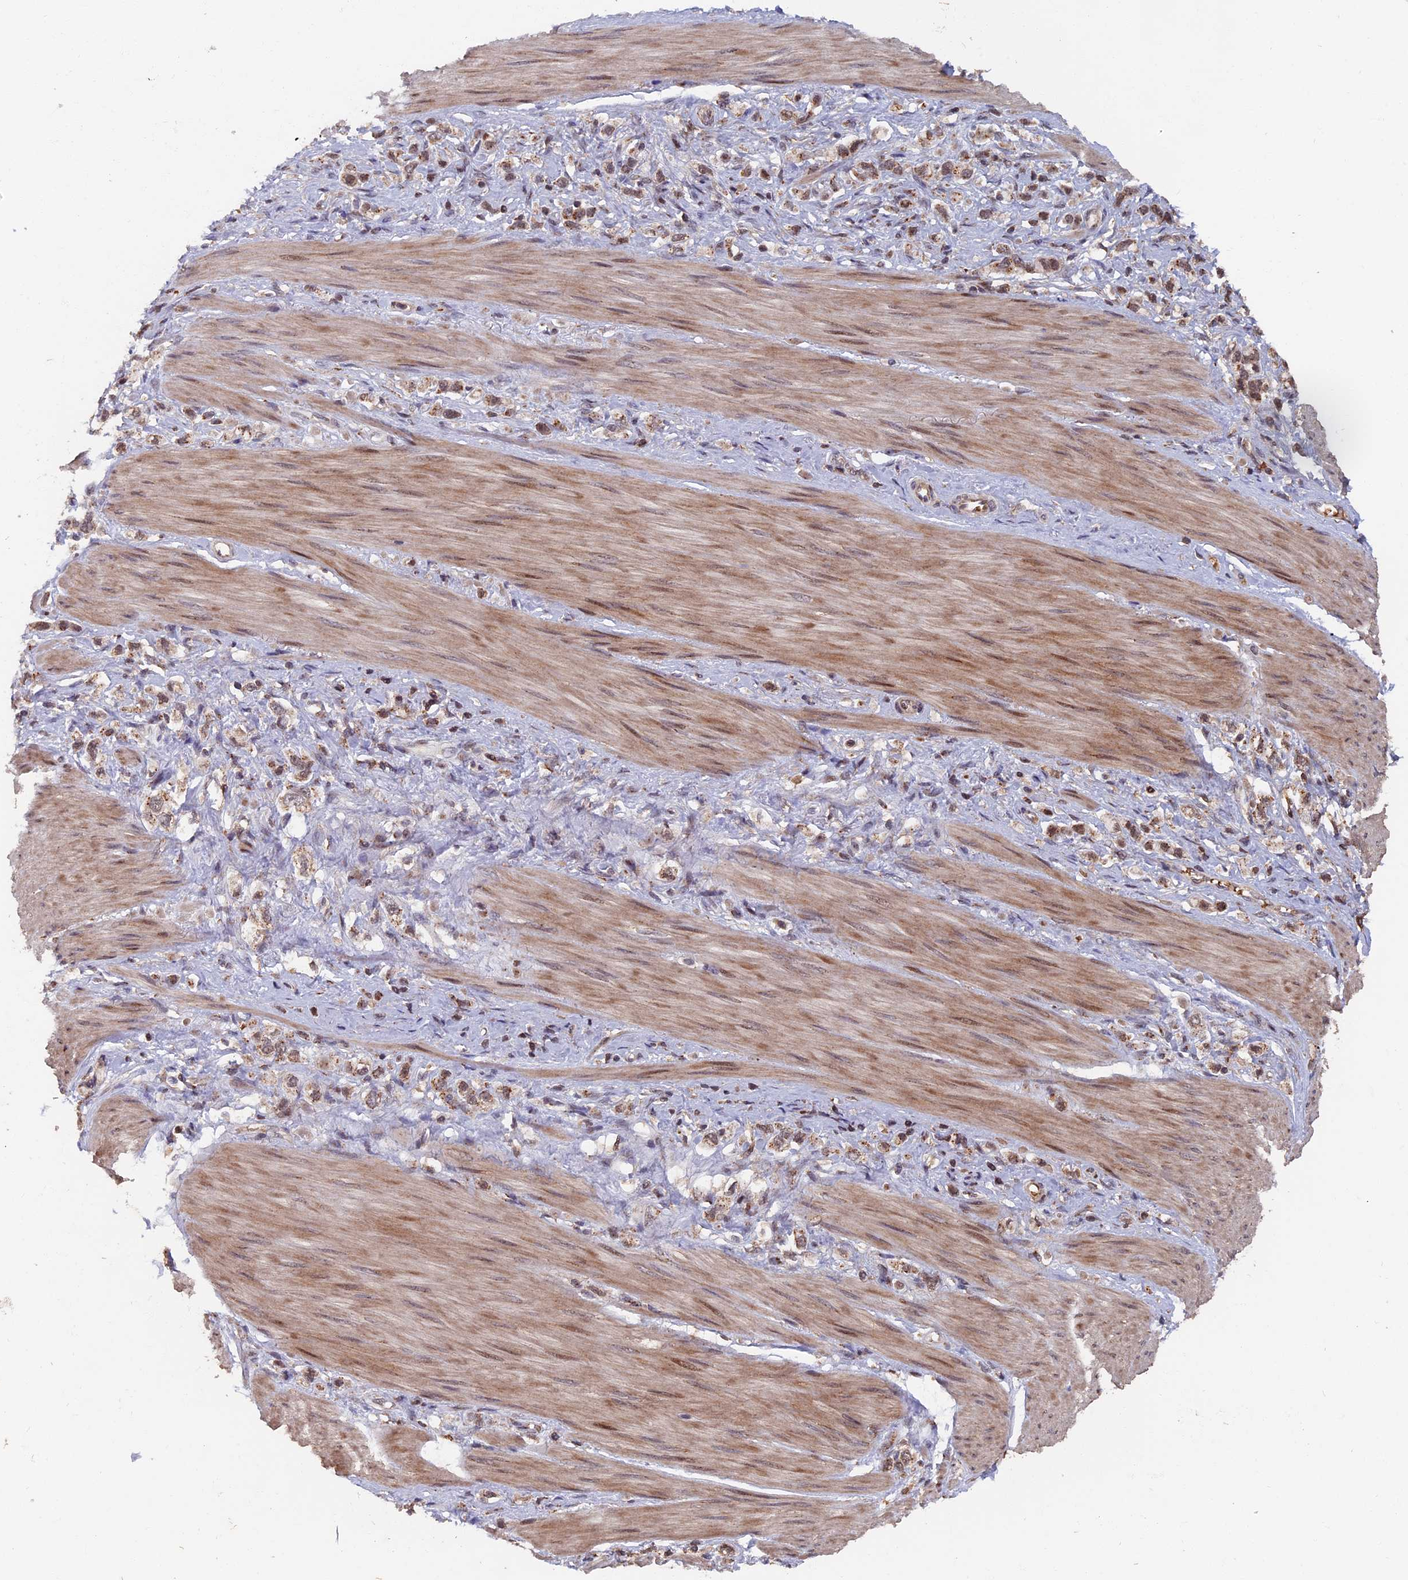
{"staining": {"intensity": "weak", "quantity": ">75%", "location": "cytoplasmic/membranous"}, "tissue": "stomach cancer", "cell_type": "Tumor cells", "image_type": "cancer", "snomed": [{"axis": "morphology", "description": "Adenocarcinoma, NOS"}, {"axis": "topography", "description": "Stomach"}], "caption": "A brown stain highlights weak cytoplasmic/membranous staining of a protein in human stomach adenocarcinoma tumor cells.", "gene": "RASGRF1", "patient": {"sex": "female", "age": 65}}